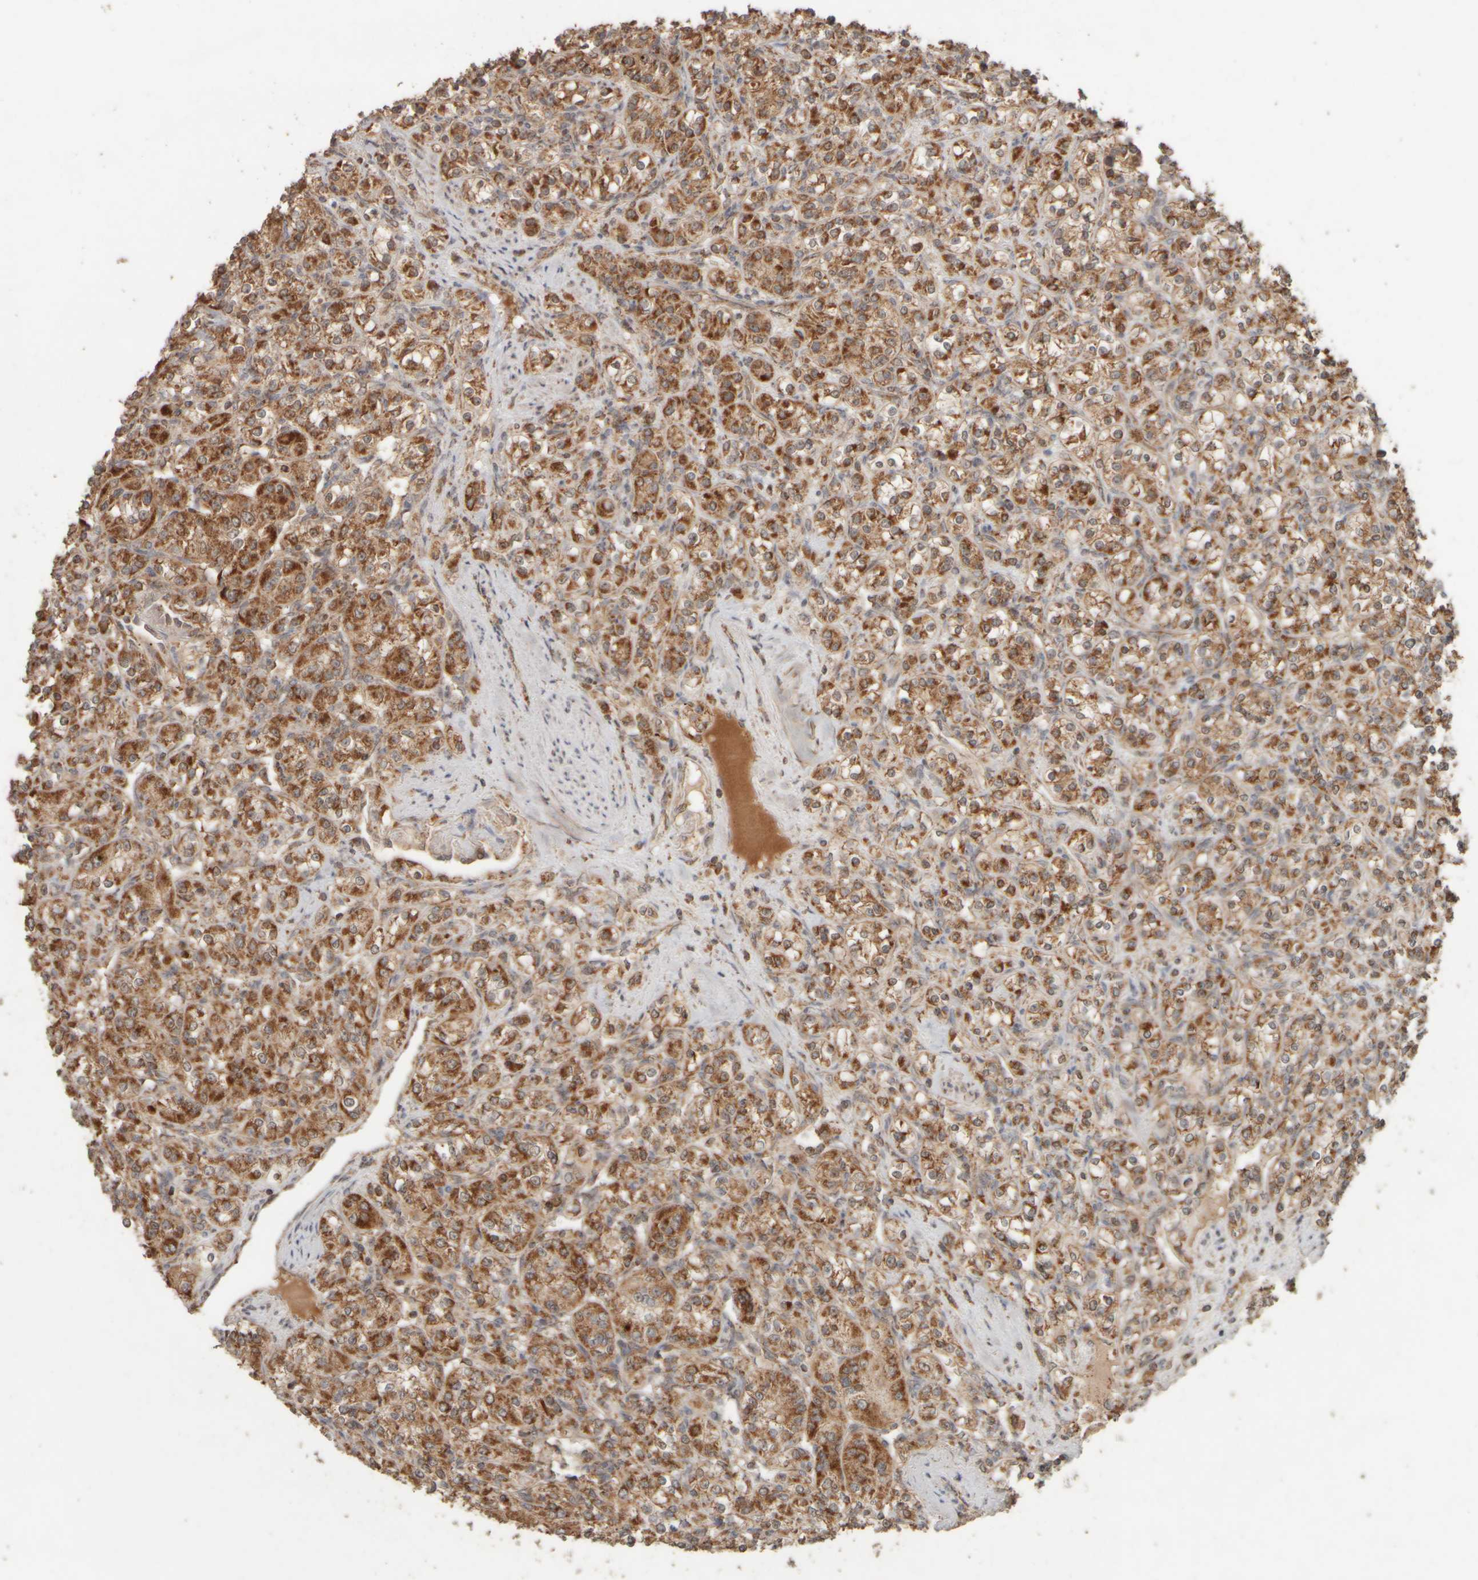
{"staining": {"intensity": "strong", "quantity": ">75%", "location": "cytoplasmic/membranous"}, "tissue": "renal cancer", "cell_type": "Tumor cells", "image_type": "cancer", "snomed": [{"axis": "morphology", "description": "Adenocarcinoma, NOS"}, {"axis": "topography", "description": "Kidney"}], "caption": "Immunohistochemical staining of human renal adenocarcinoma displays high levels of strong cytoplasmic/membranous protein staining in approximately >75% of tumor cells. (brown staining indicates protein expression, while blue staining denotes nuclei).", "gene": "EIF2B3", "patient": {"sex": "male", "age": 77}}